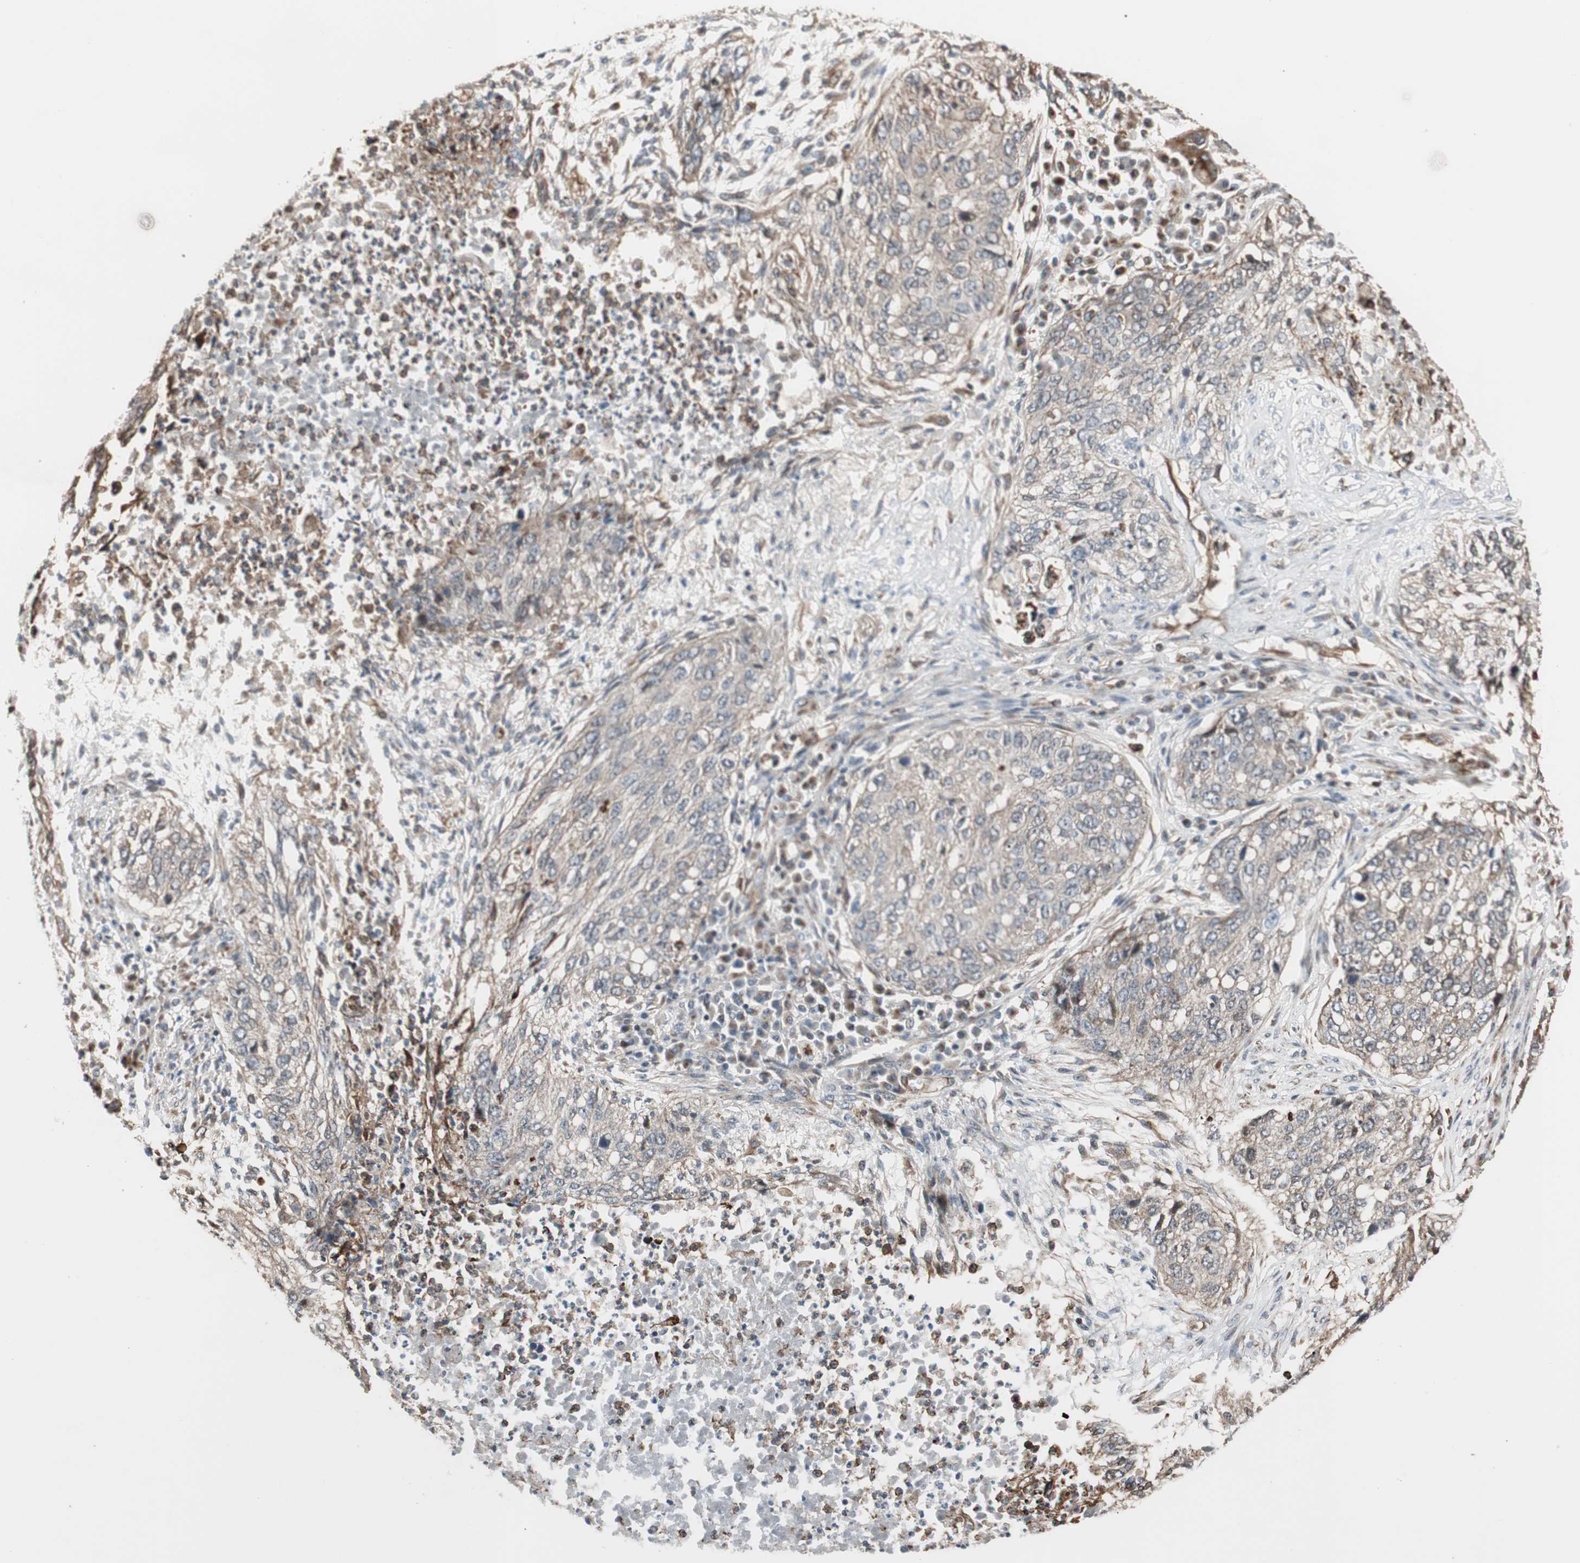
{"staining": {"intensity": "weak", "quantity": ">75%", "location": "cytoplasmic/membranous"}, "tissue": "lung cancer", "cell_type": "Tumor cells", "image_type": "cancer", "snomed": [{"axis": "morphology", "description": "Squamous cell carcinoma, NOS"}, {"axis": "topography", "description": "Lung"}], "caption": "A micrograph of human lung cancer (squamous cell carcinoma) stained for a protein displays weak cytoplasmic/membranous brown staining in tumor cells.", "gene": "MAD2L2", "patient": {"sex": "female", "age": 63}}